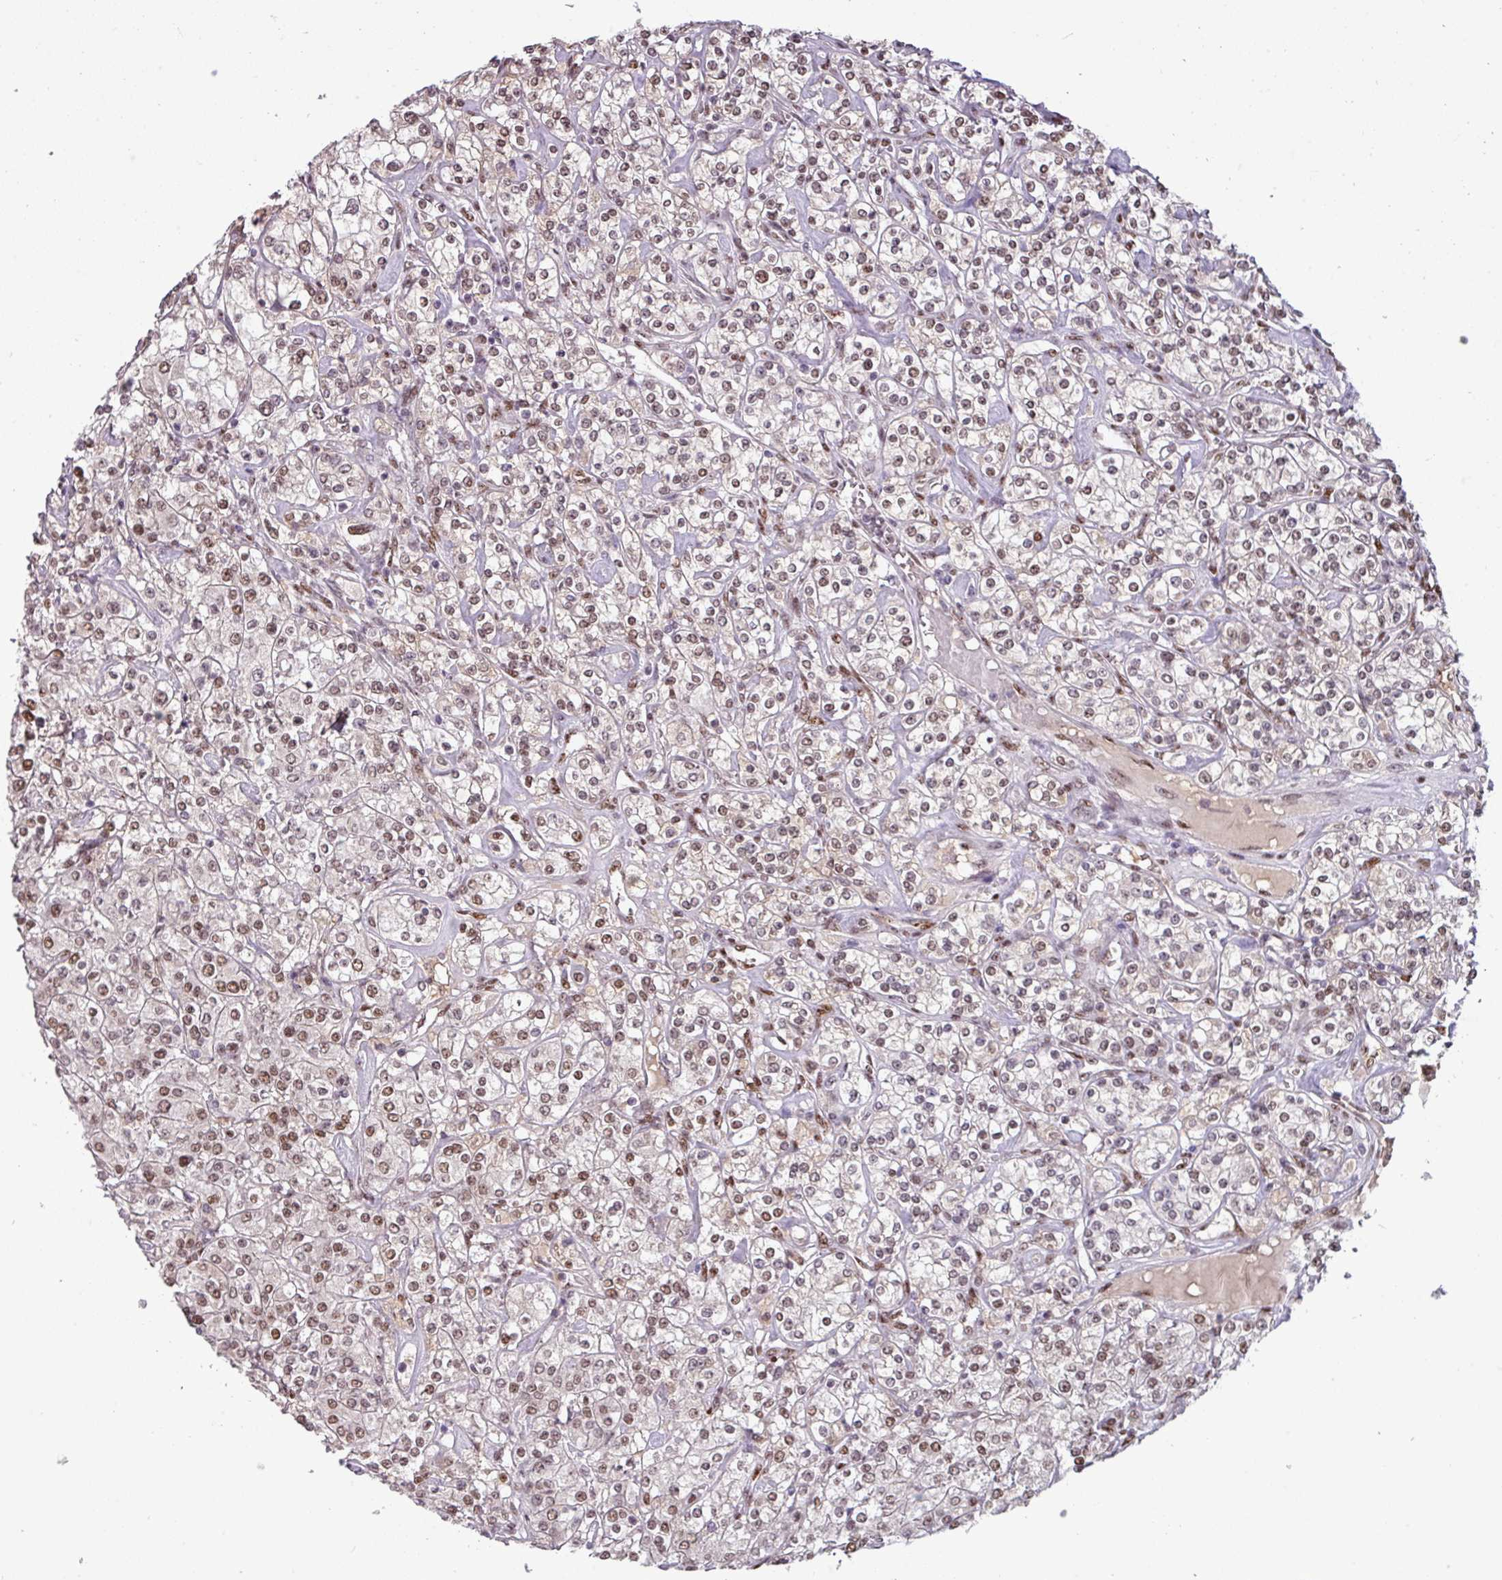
{"staining": {"intensity": "moderate", "quantity": ">75%", "location": "nuclear"}, "tissue": "renal cancer", "cell_type": "Tumor cells", "image_type": "cancer", "snomed": [{"axis": "morphology", "description": "Adenocarcinoma, NOS"}, {"axis": "topography", "description": "Kidney"}], "caption": "The immunohistochemical stain labels moderate nuclear positivity in tumor cells of renal adenocarcinoma tissue. (IHC, brightfield microscopy, high magnification).", "gene": "IRF2BPL", "patient": {"sex": "male", "age": 77}}